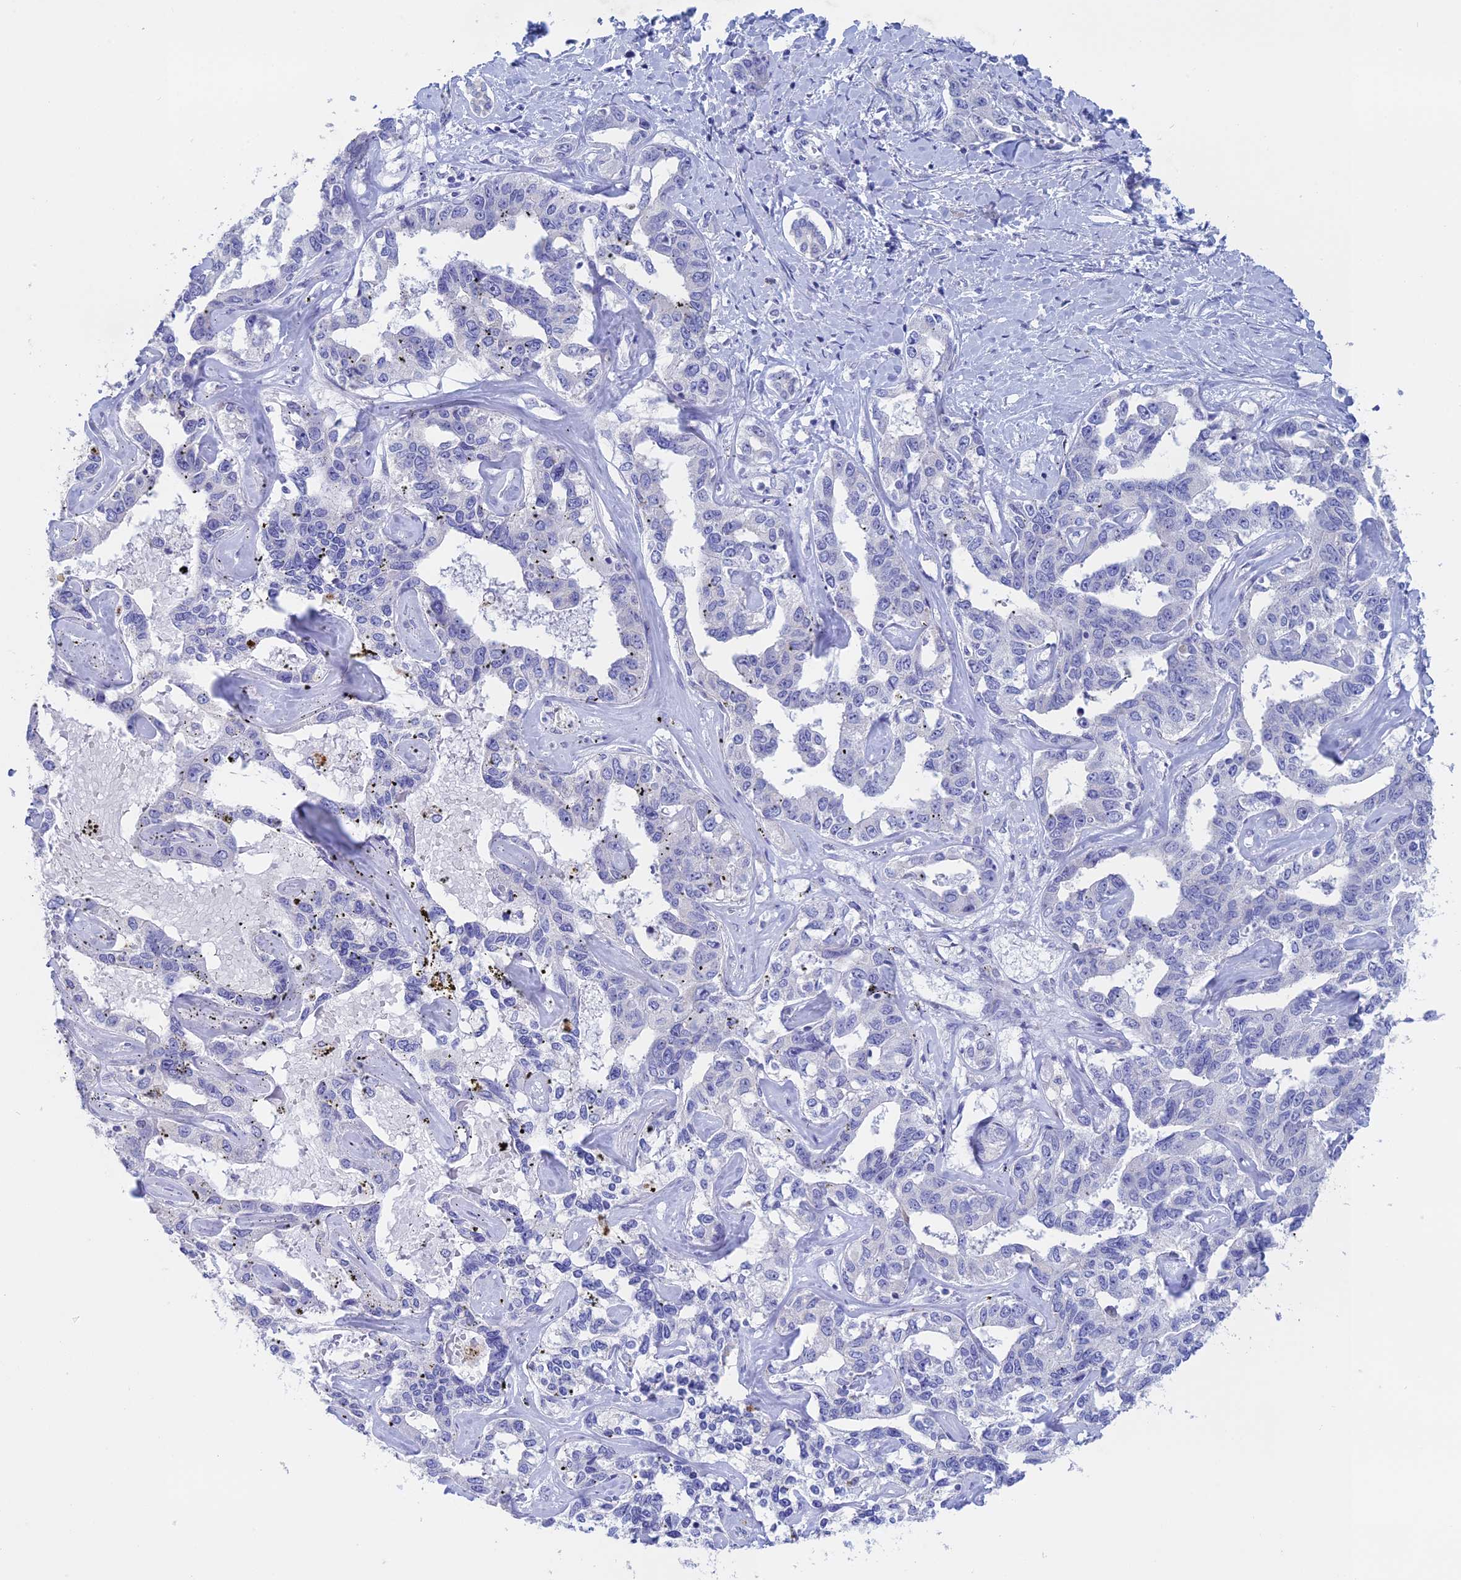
{"staining": {"intensity": "negative", "quantity": "none", "location": "none"}, "tissue": "liver cancer", "cell_type": "Tumor cells", "image_type": "cancer", "snomed": [{"axis": "morphology", "description": "Cholangiocarcinoma"}, {"axis": "topography", "description": "Liver"}], "caption": "Tumor cells show no significant staining in liver cholangiocarcinoma. (Brightfield microscopy of DAB (3,3'-diaminobenzidine) immunohistochemistry at high magnification).", "gene": "BTBD19", "patient": {"sex": "male", "age": 59}}